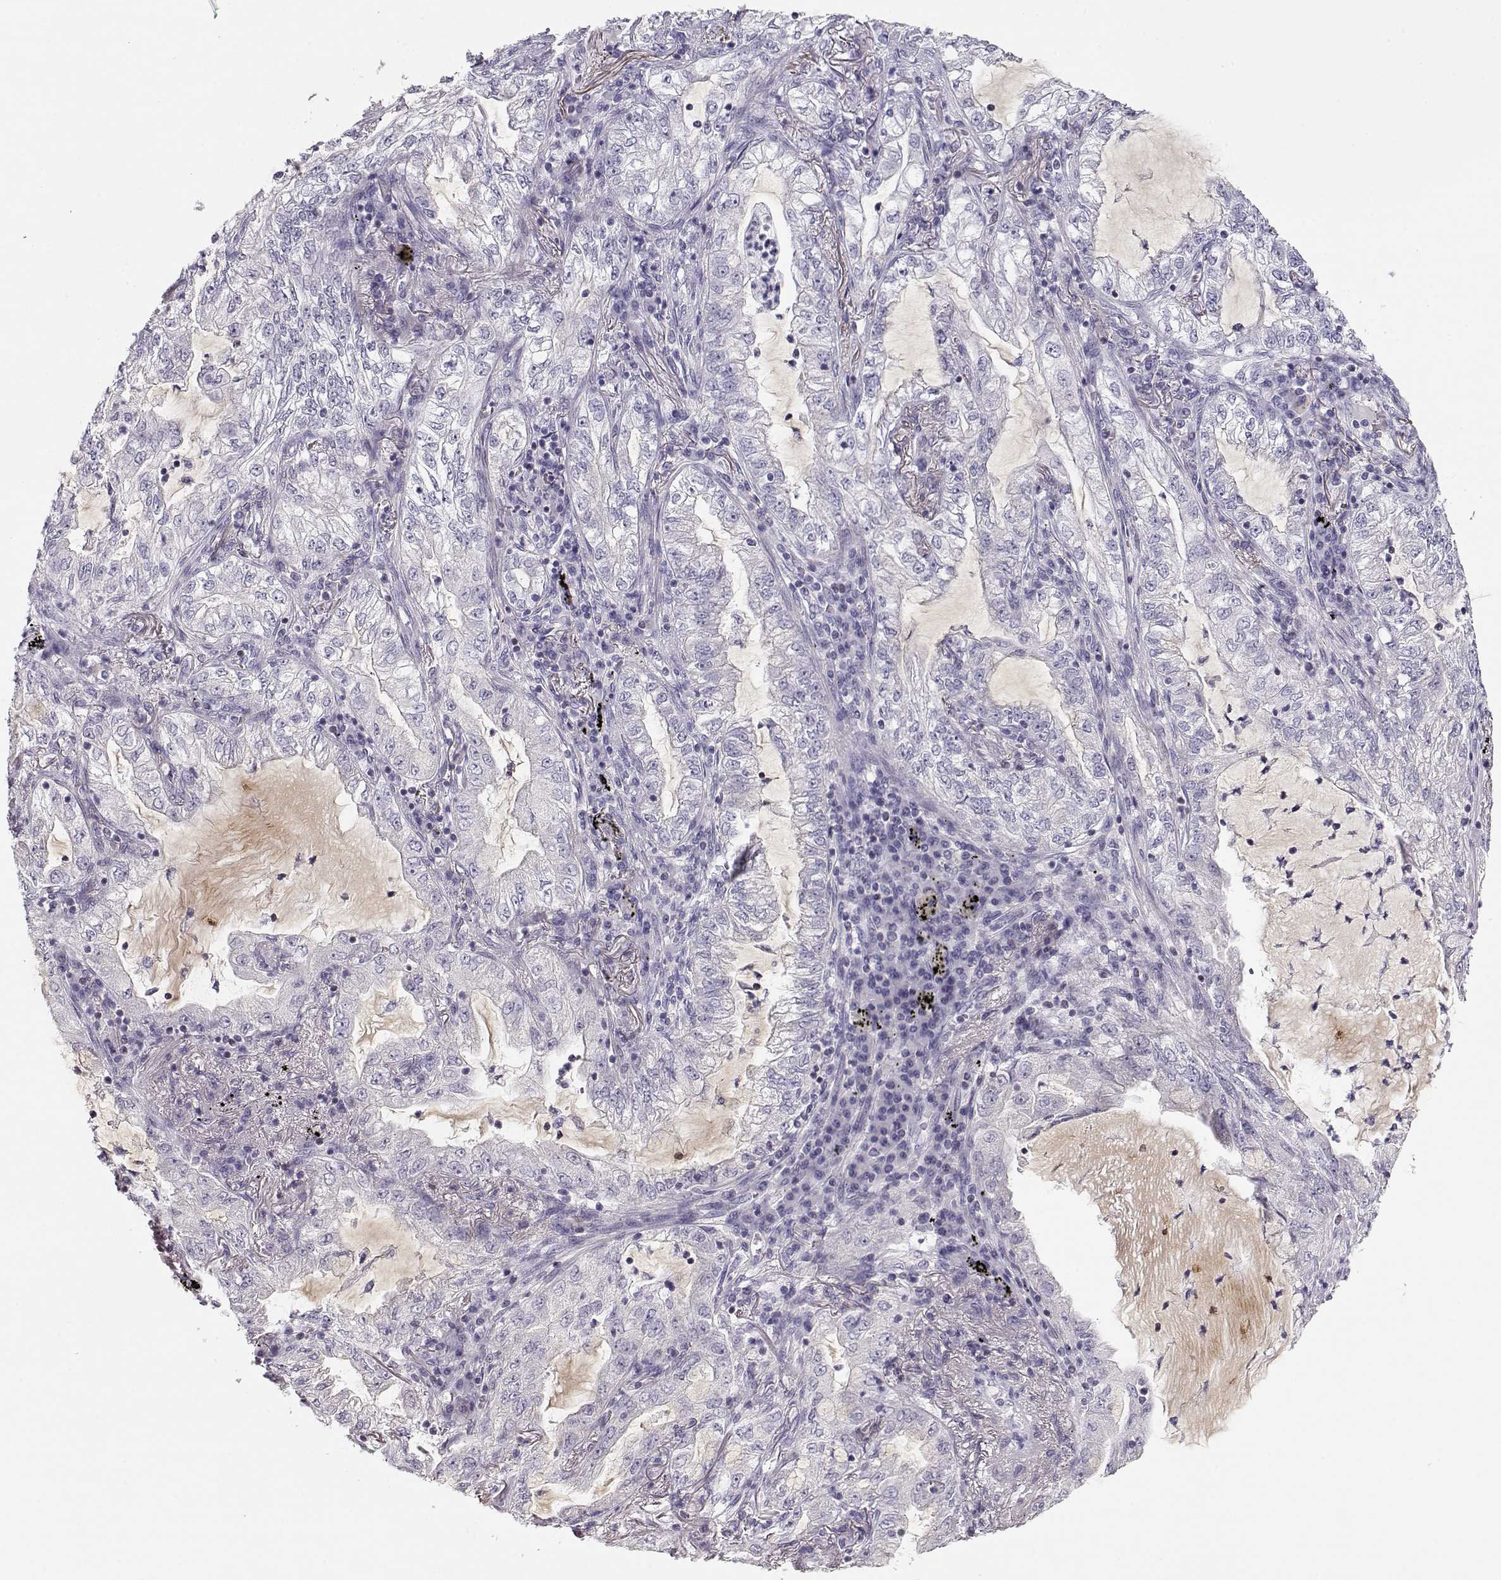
{"staining": {"intensity": "negative", "quantity": "none", "location": "none"}, "tissue": "lung cancer", "cell_type": "Tumor cells", "image_type": "cancer", "snomed": [{"axis": "morphology", "description": "Adenocarcinoma, NOS"}, {"axis": "topography", "description": "Lung"}], "caption": "Tumor cells show no significant positivity in lung cancer.", "gene": "CRX", "patient": {"sex": "female", "age": 73}}